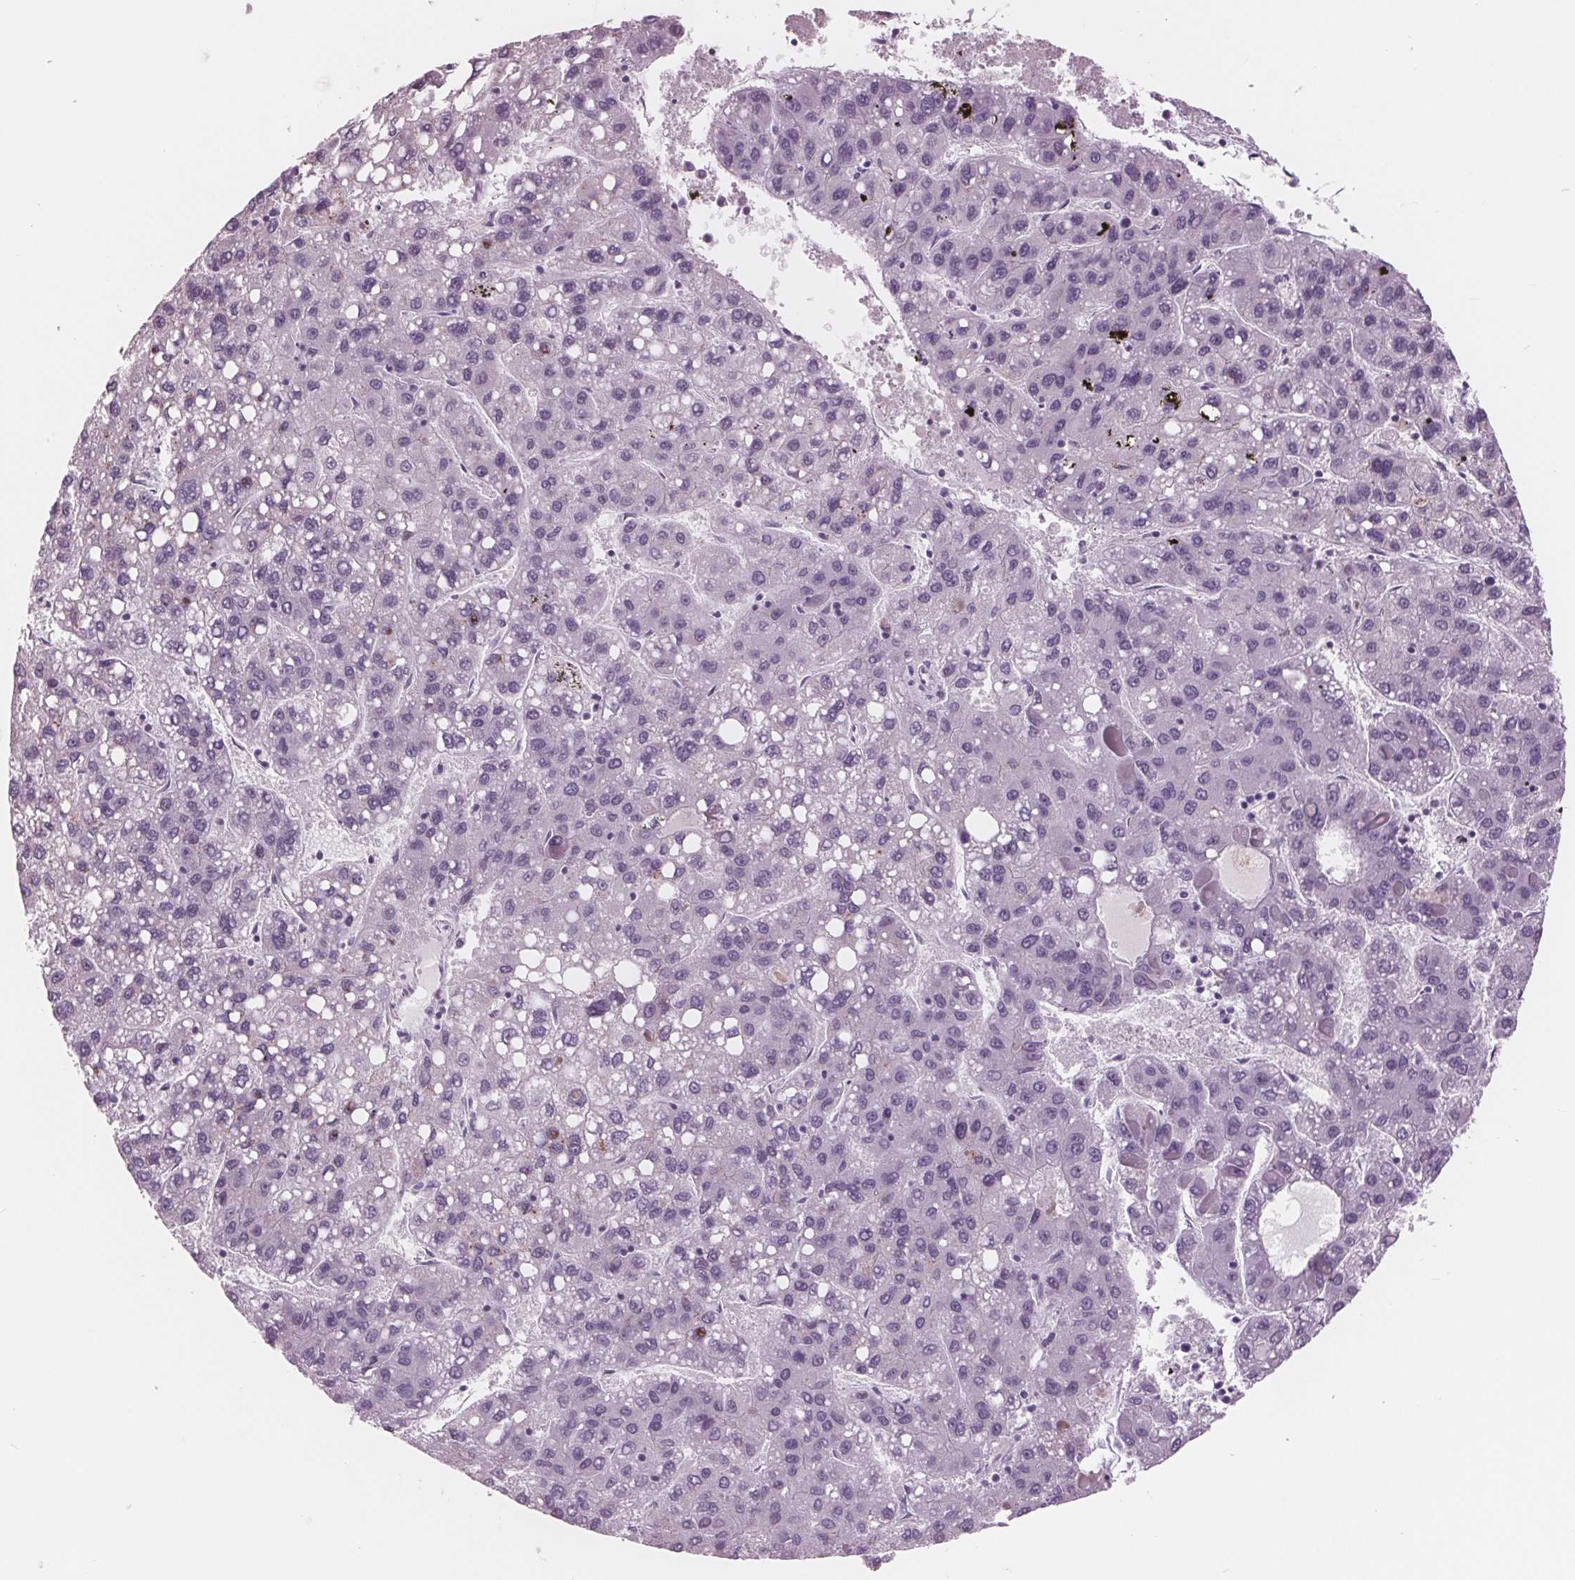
{"staining": {"intensity": "negative", "quantity": "none", "location": "none"}, "tissue": "liver cancer", "cell_type": "Tumor cells", "image_type": "cancer", "snomed": [{"axis": "morphology", "description": "Carcinoma, Hepatocellular, NOS"}, {"axis": "topography", "description": "Liver"}], "caption": "Human liver cancer stained for a protein using immunohistochemistry (IHC) demonstrates no expression in tumor cells.", "gene": "AMBP", "patient": {"sex": "female", "age": 82}}